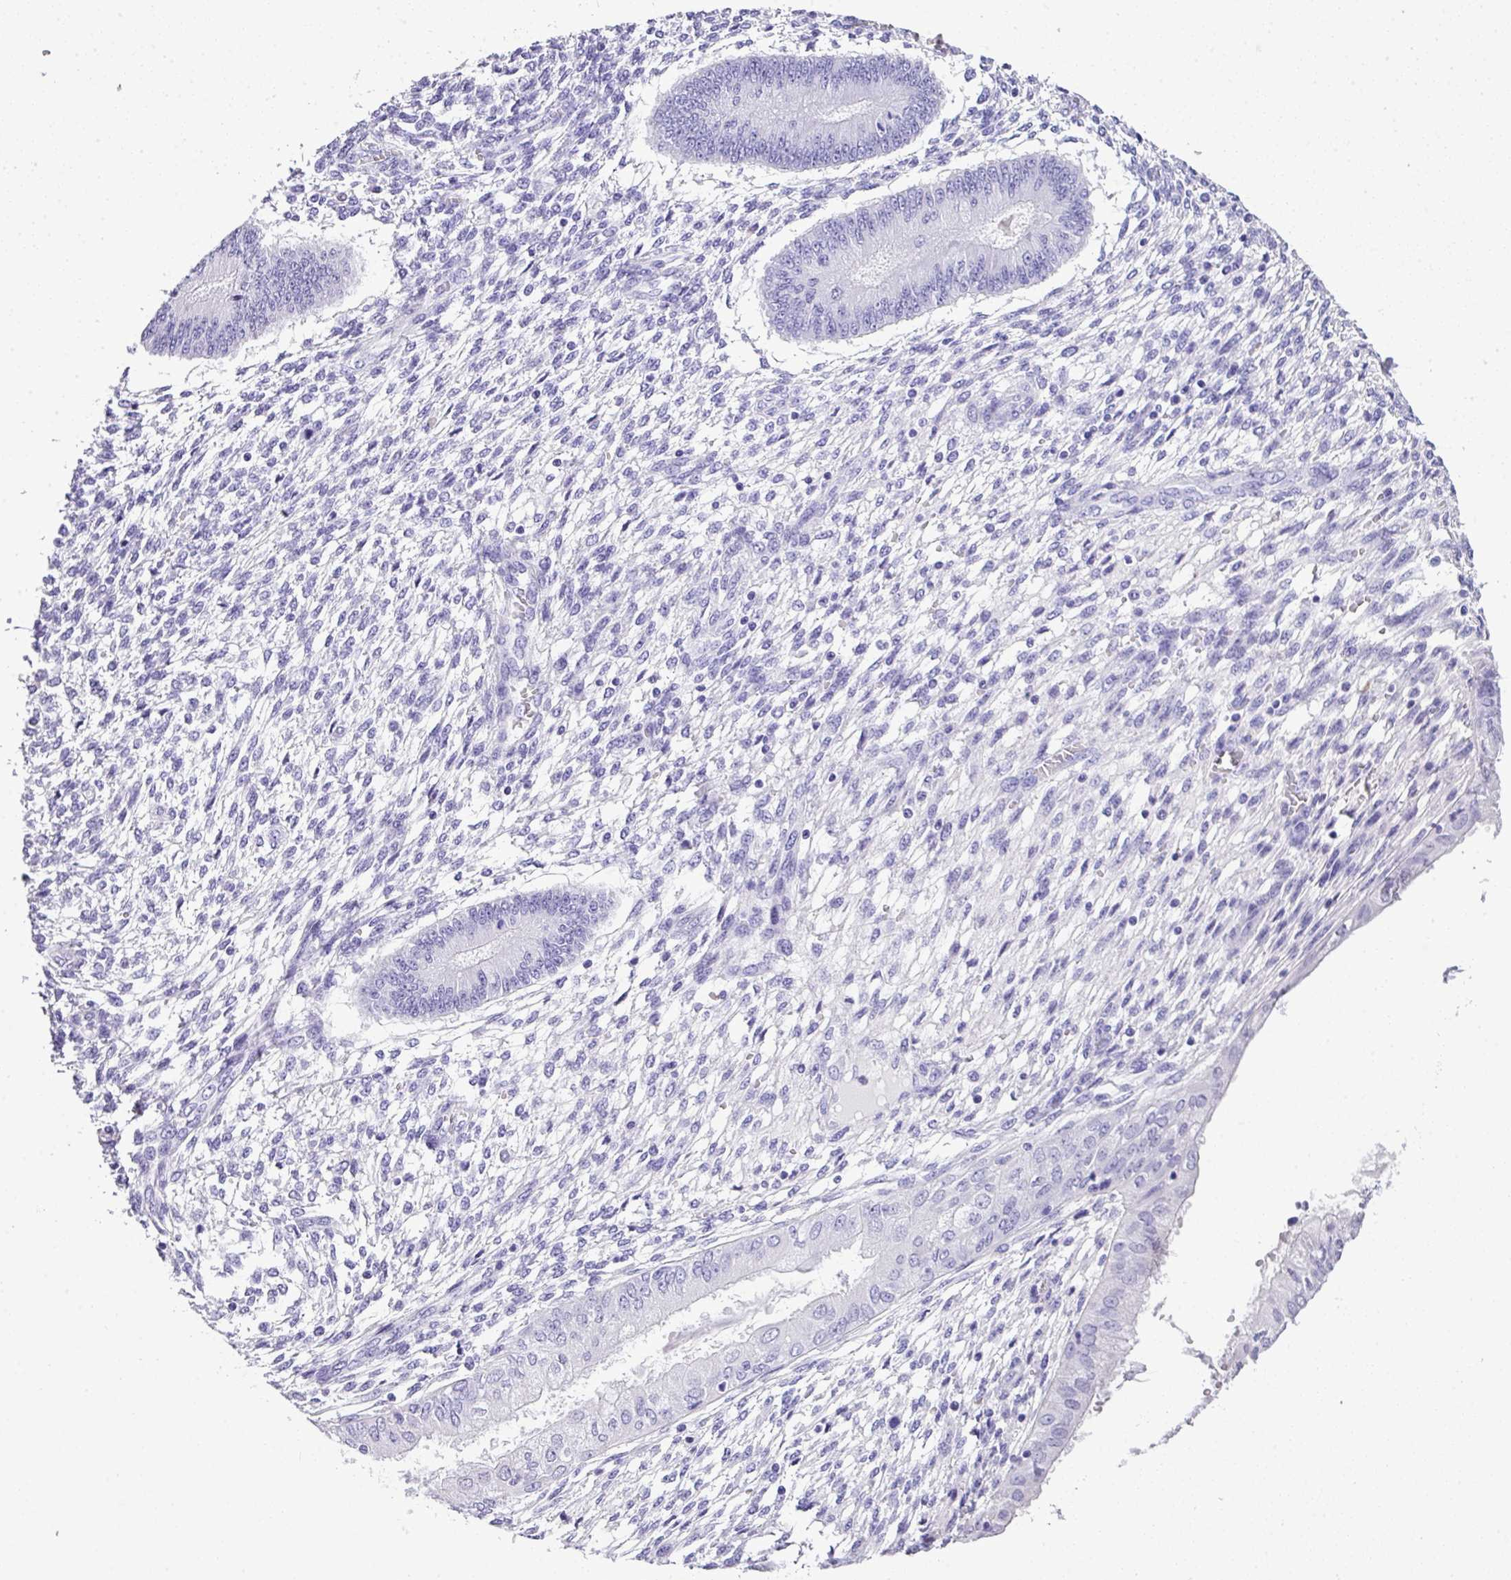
{"staining": {"intensity": "negative", "quantity": "none", "location": "none"}, "tissue": "endometrium", "cell_type": "Cells in endometrial stroma", "image_type": "normal", "snomed": [{"axis": "morphology", "description": "Normal tissue, NOS"}, {"axis": "topography", "description": "Endometrium"}], "caption": "DAB immunohistochemical staining of normal human endometrium shows no significant positivity in cells in endometrial stroma. Brightfield microscopy of IHC stained with DAB (brown) and hematoxylin (blue), captured at high magnification.", "gene": "MUC21", "patient": {"sex": "female", "age": 49}}